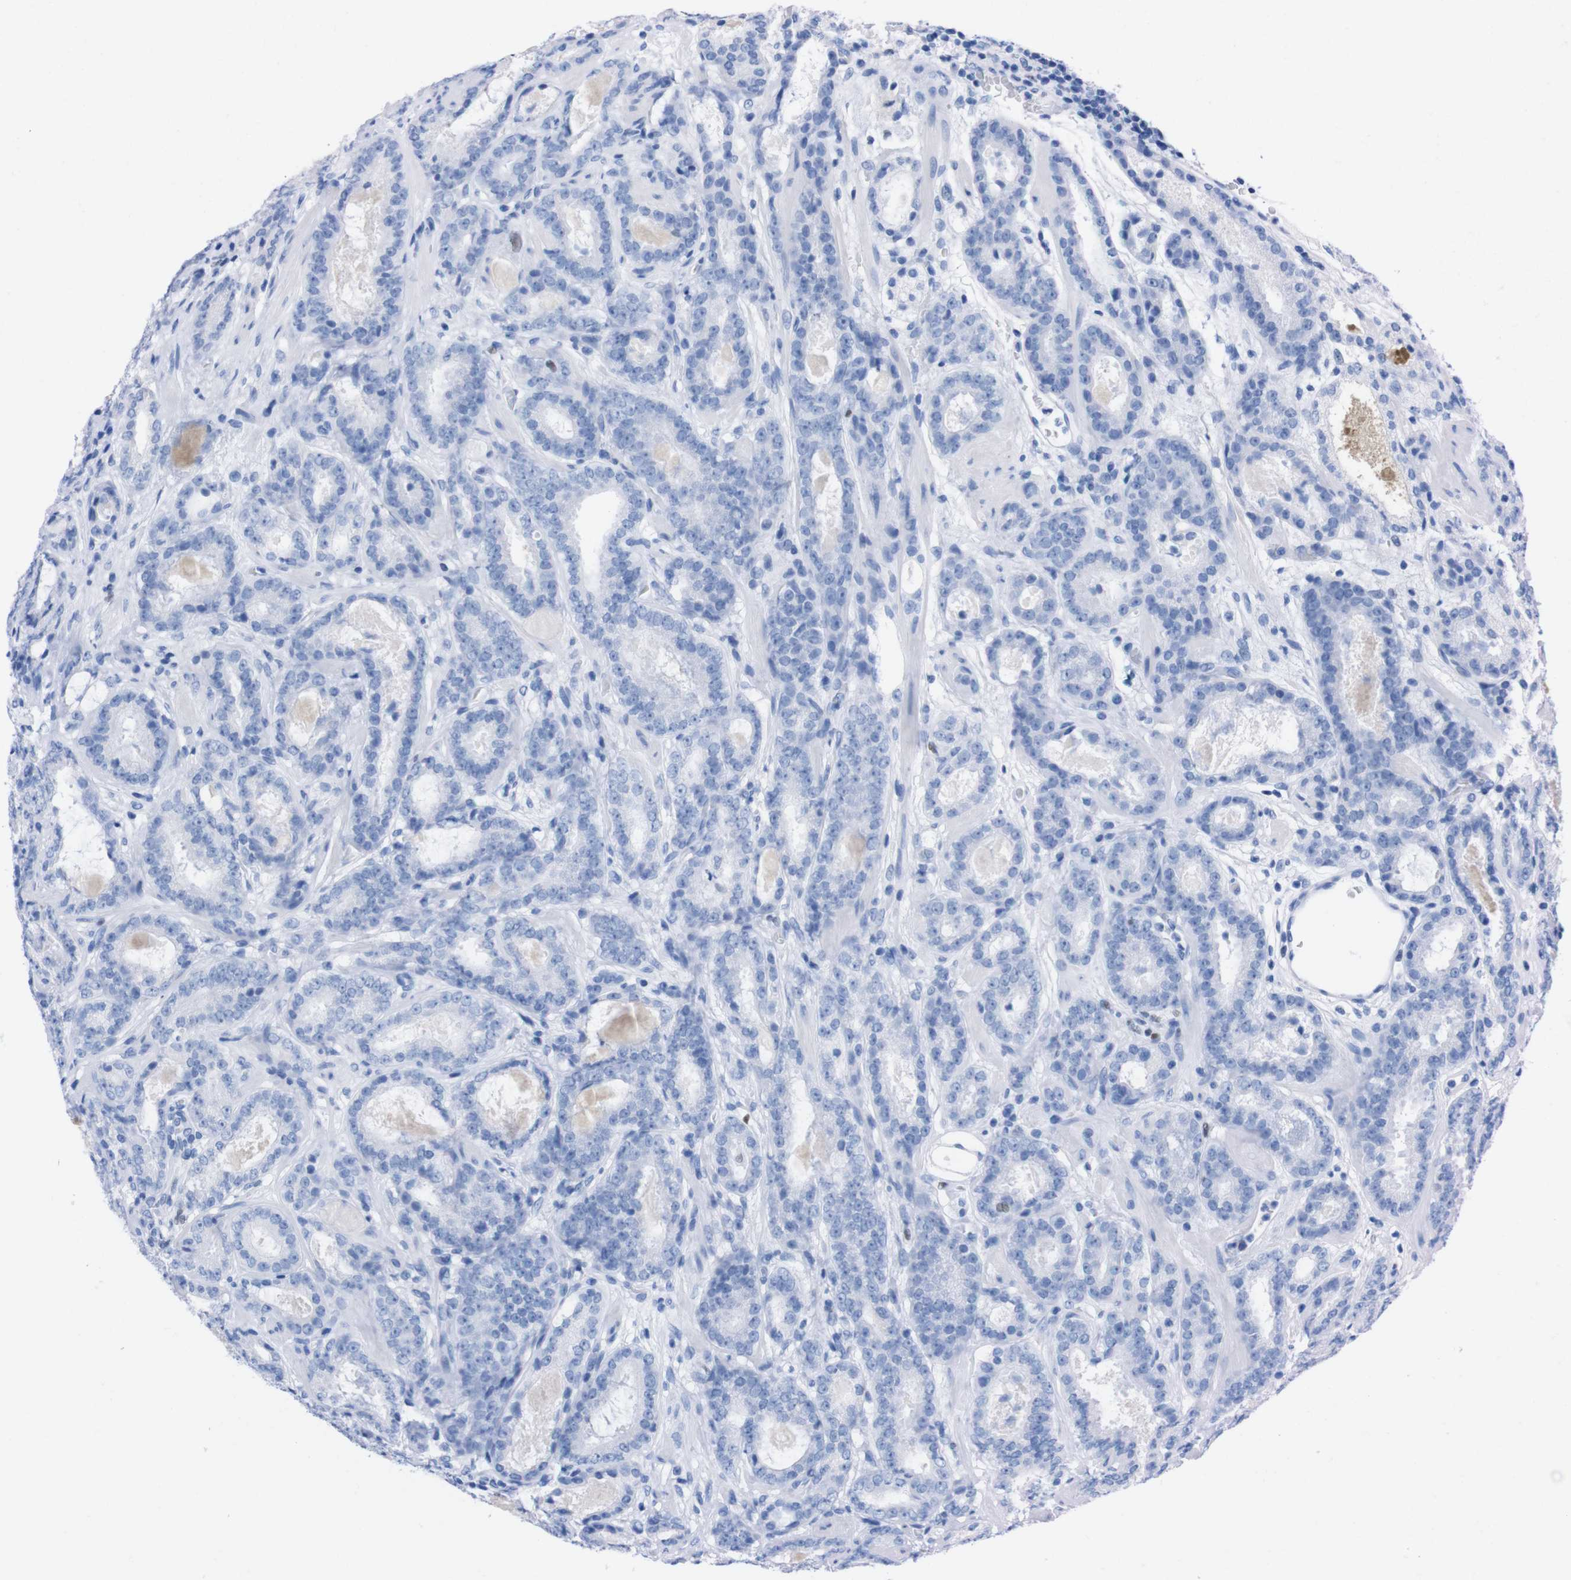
{"staining": {"intensity": "negative", "quantity": "none", "location": "none"}, "tissue": "prostate cancer", "cell_type": "Tumor cells", "image_type": "cancer", "snomed": [{"axis": "morphology", "description": "Adenocarcinoma, Low grade"}, {"axis": "topography", "description": "Prostate"}], "caption": "Tumor cells show no significant expression in prostate cancer.", "gene": "P2RY12", "patient": {"sex": "male", "age": 69}}